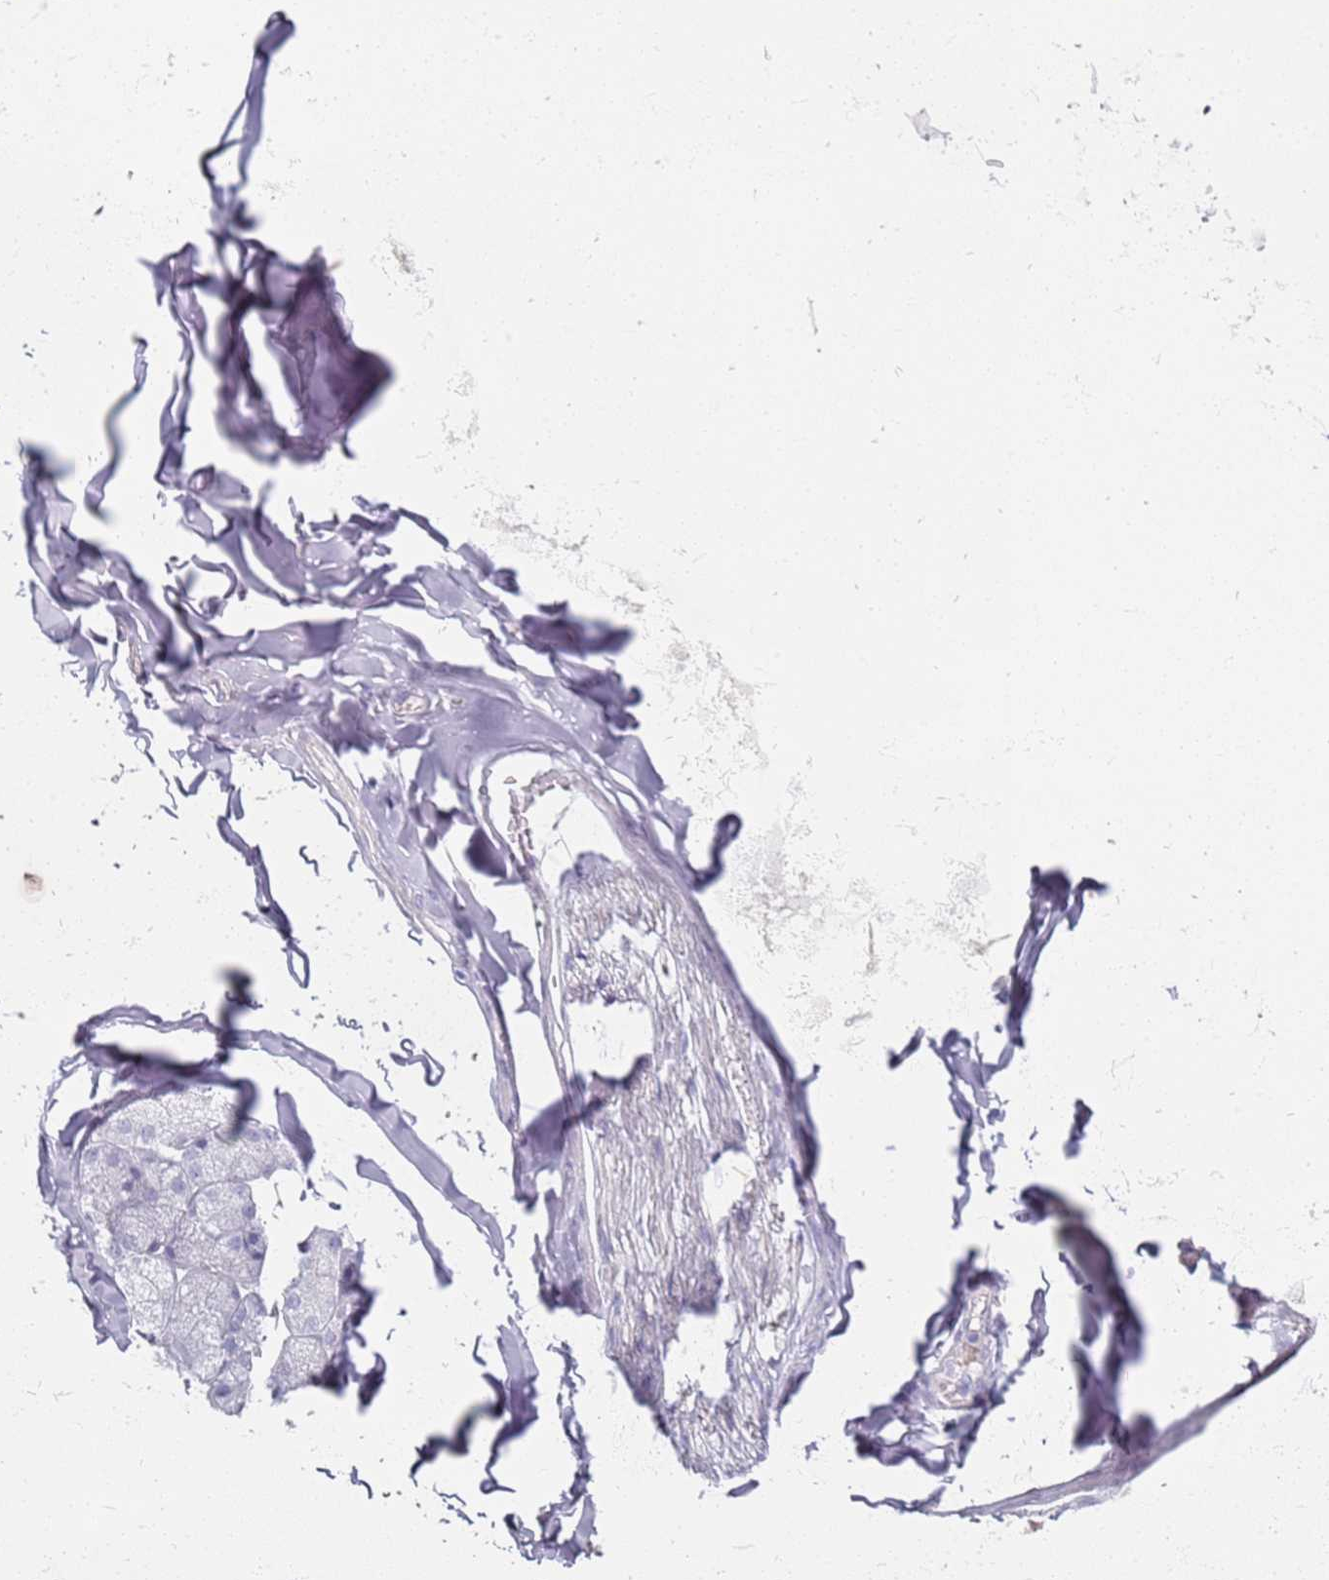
{"staining": {"intensity": "negative", "quantity": "none", "location": "none"}, "tissue": "adipose tissue", "cell_type": "Adipocytes", "image_type": "normal", "snomed": [{"axis": "morphology", "description": "Normal tissue, NOS"}, {"axis": "topography", "description": "Salivary gland"}, {"axis": "topography", "description": "Peripheral nerve tissue"}], "caption": "Immunohistochemistry (IHC) of benign human adipose tissue exhibits no staining in adipocytes.", "gene": "CD40LG", "patient": {"sex": "male", "age": 38}}